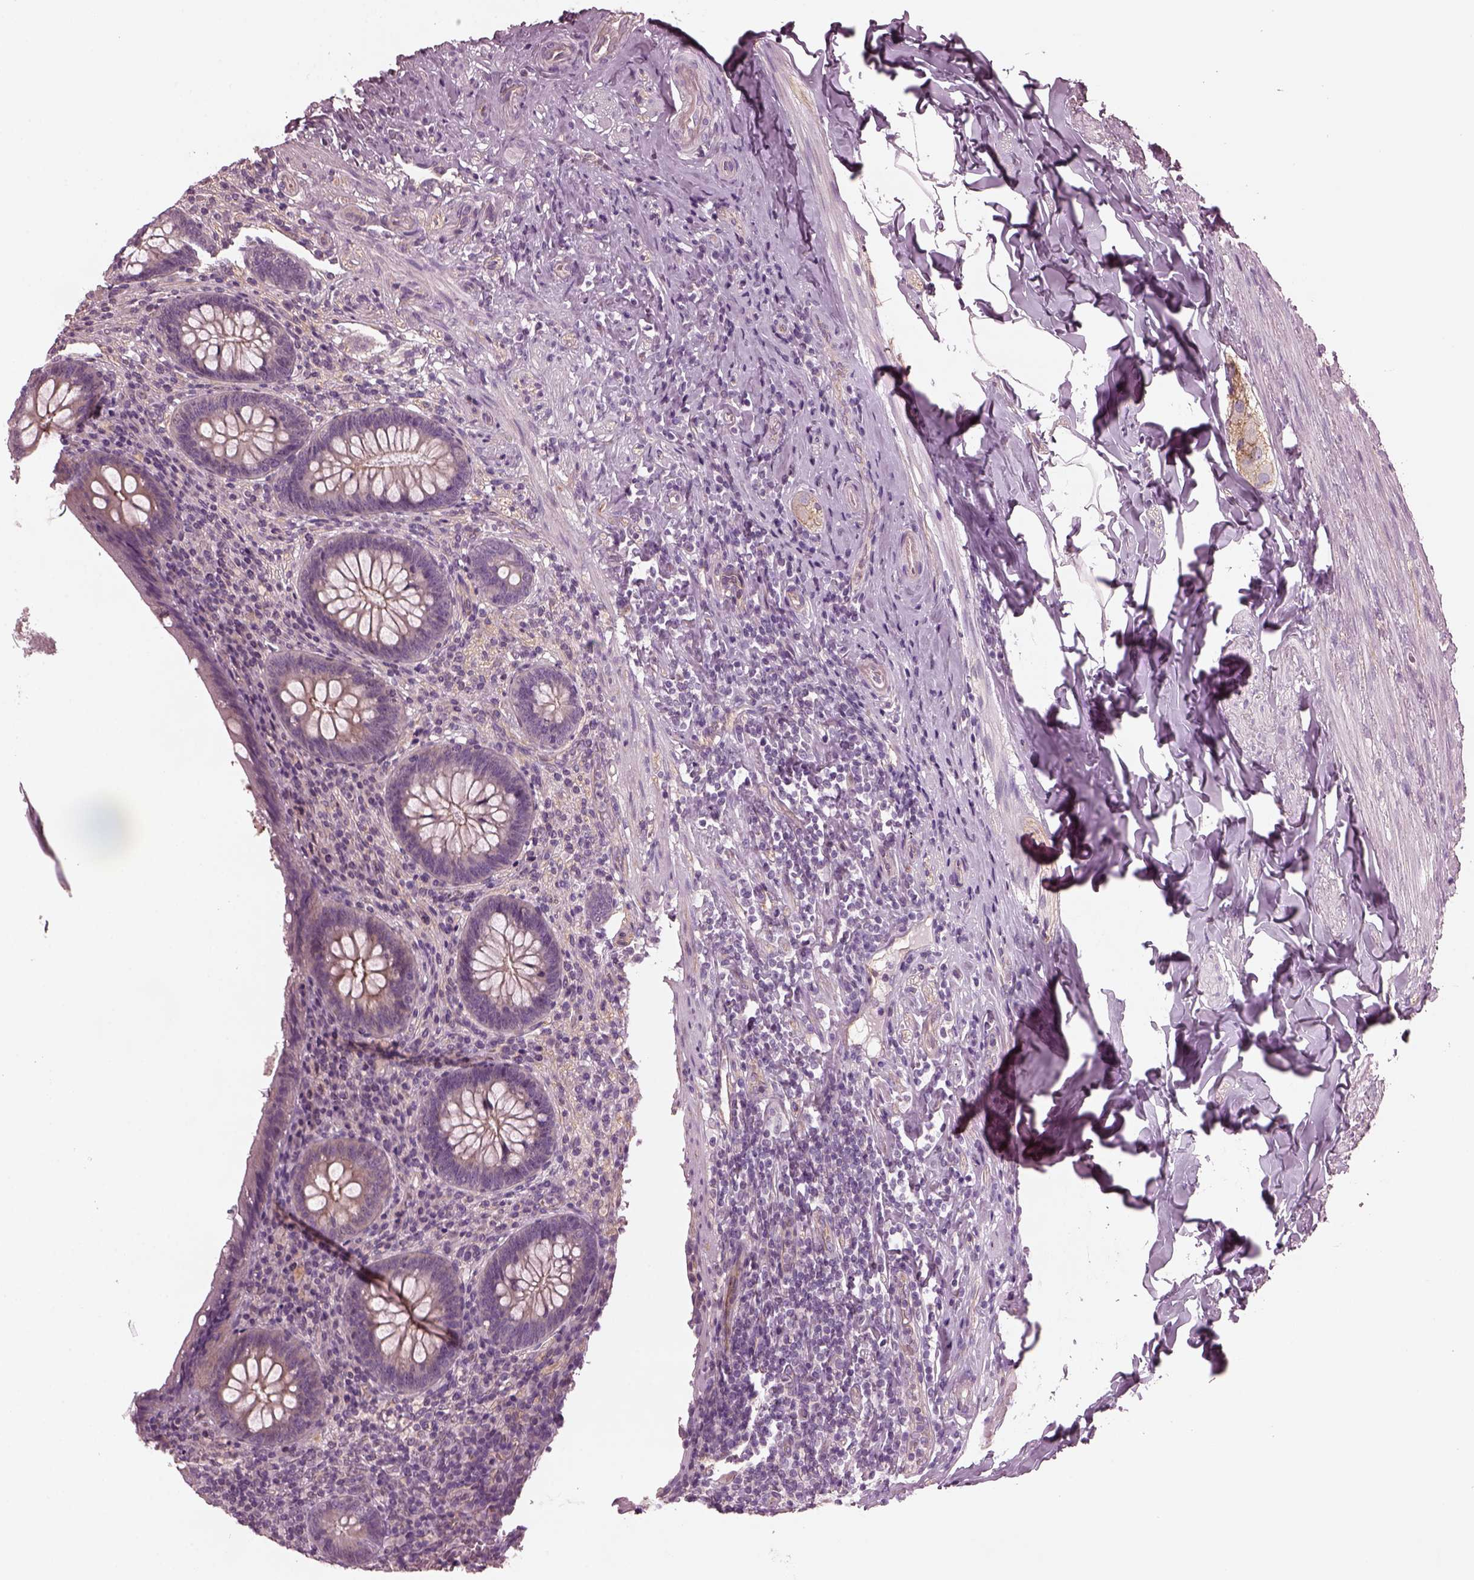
{"staining": {"intensity": "moderate", "quantity": "<25%", "location": "cytoplasmic/membranous"}, "tissue": "appendix", "cell_type": "Glandular cells", "image_type": "normal", "snomed": [{"axis": "morphology", "description": "Normal tissue, NOS"}, {"axis": "topography", "description": "Appendix"}], "caption": "IHC histopathology image of unremarkable appendix: human appendix stained using immunohistochemistry (IHC) exhibits low levels of moderate protein expression localized specifically in the cytoplasmic/membranous of glandular cells, appearing as a cytoplasmic/membranous brown color.", "gene": "ODAD1", "patient": {"sex": "male", "age": 47}}